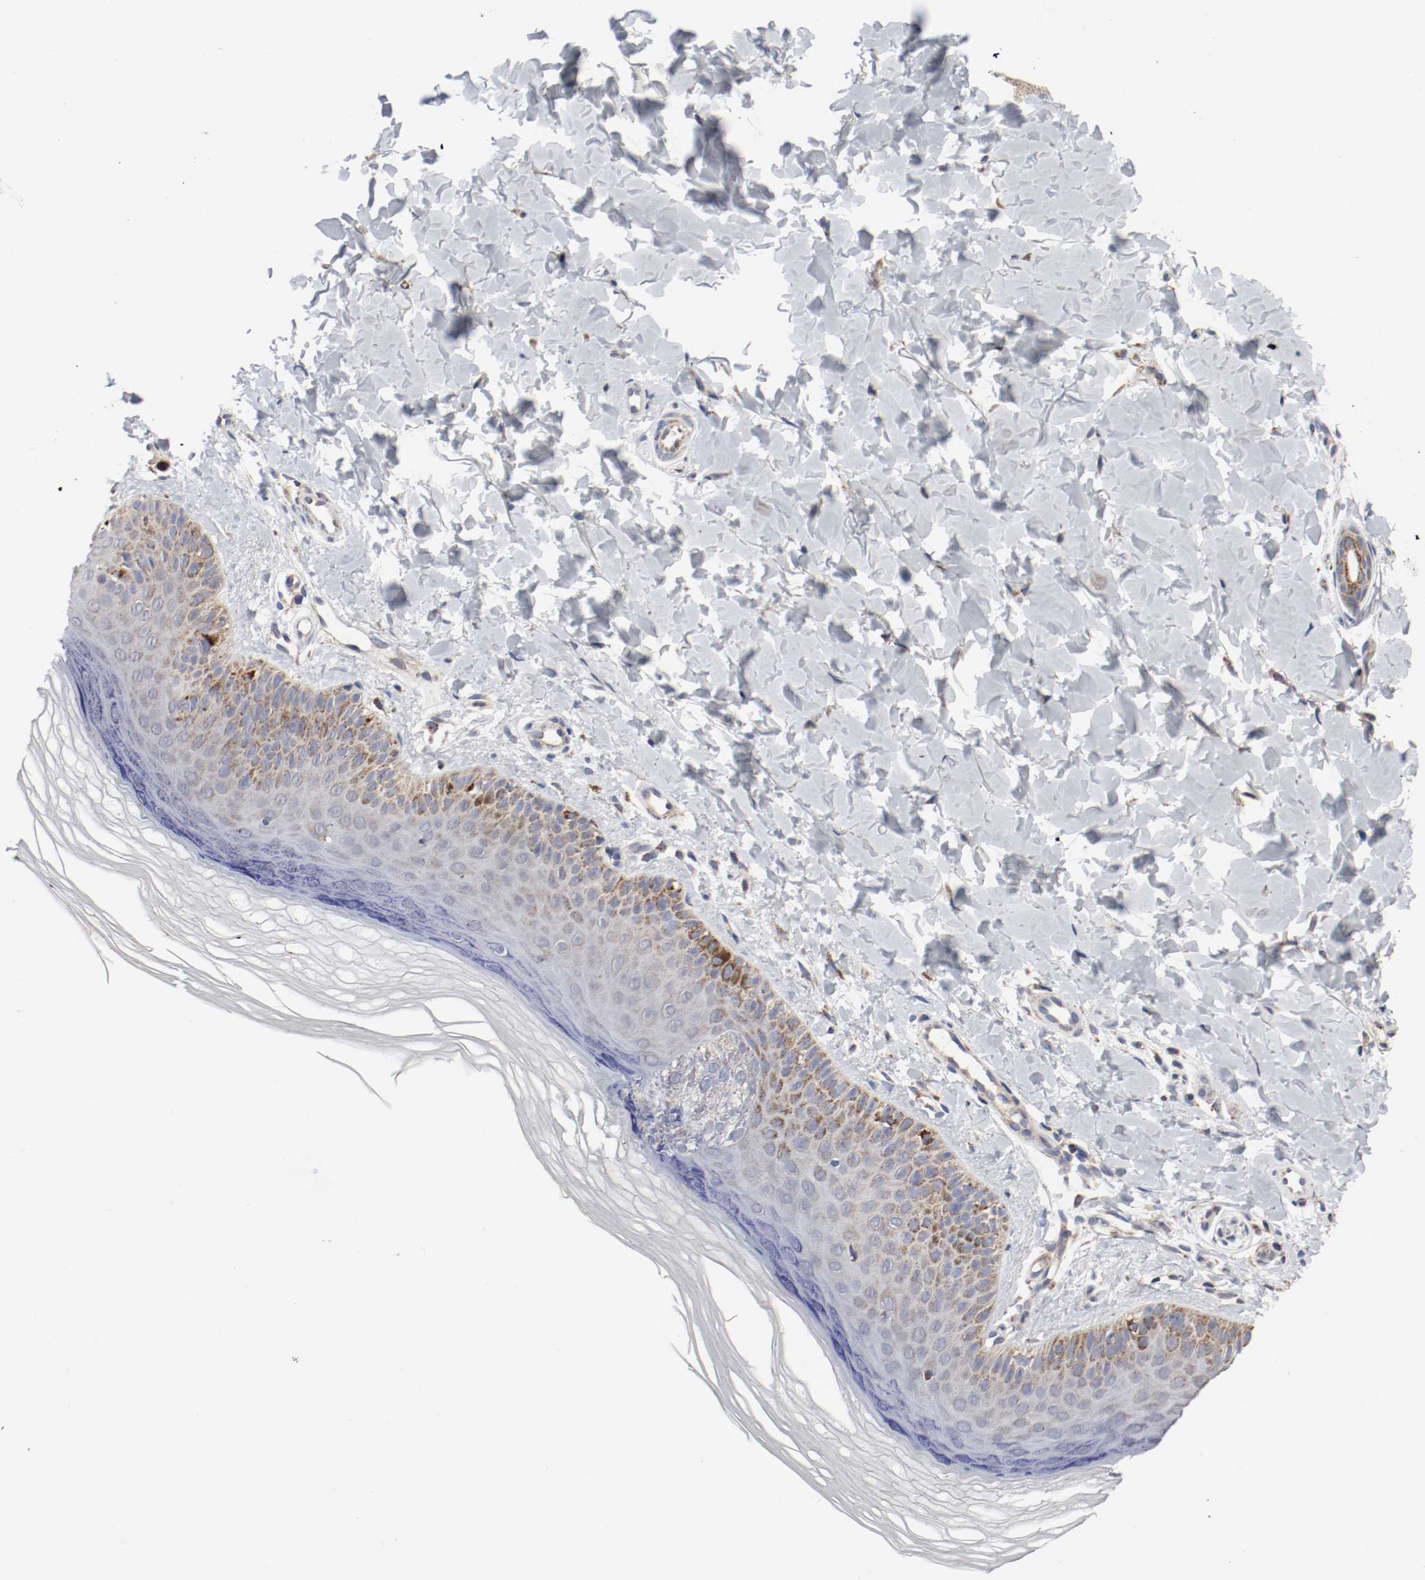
{"staining": {"intensity": "weak", "quantity": ">75%", "location": "cytoplasmic/membranous"}, "tissue": "skin", "cell_type": "Fibroblasts", "image_type": "normal", "snomed": [{"axis": "morphology", "description": "Normal tissue, NOS"}, {"axis": "topography", "description": "Skin"}], "caption": "Skin stained with a brown dye demonstrates weak cytoplasmic/membranous positive expression in approximately >75% of fibroblasts.", "gene": "AFG3L2", "patient": {"sex": "male", "age": 26}}